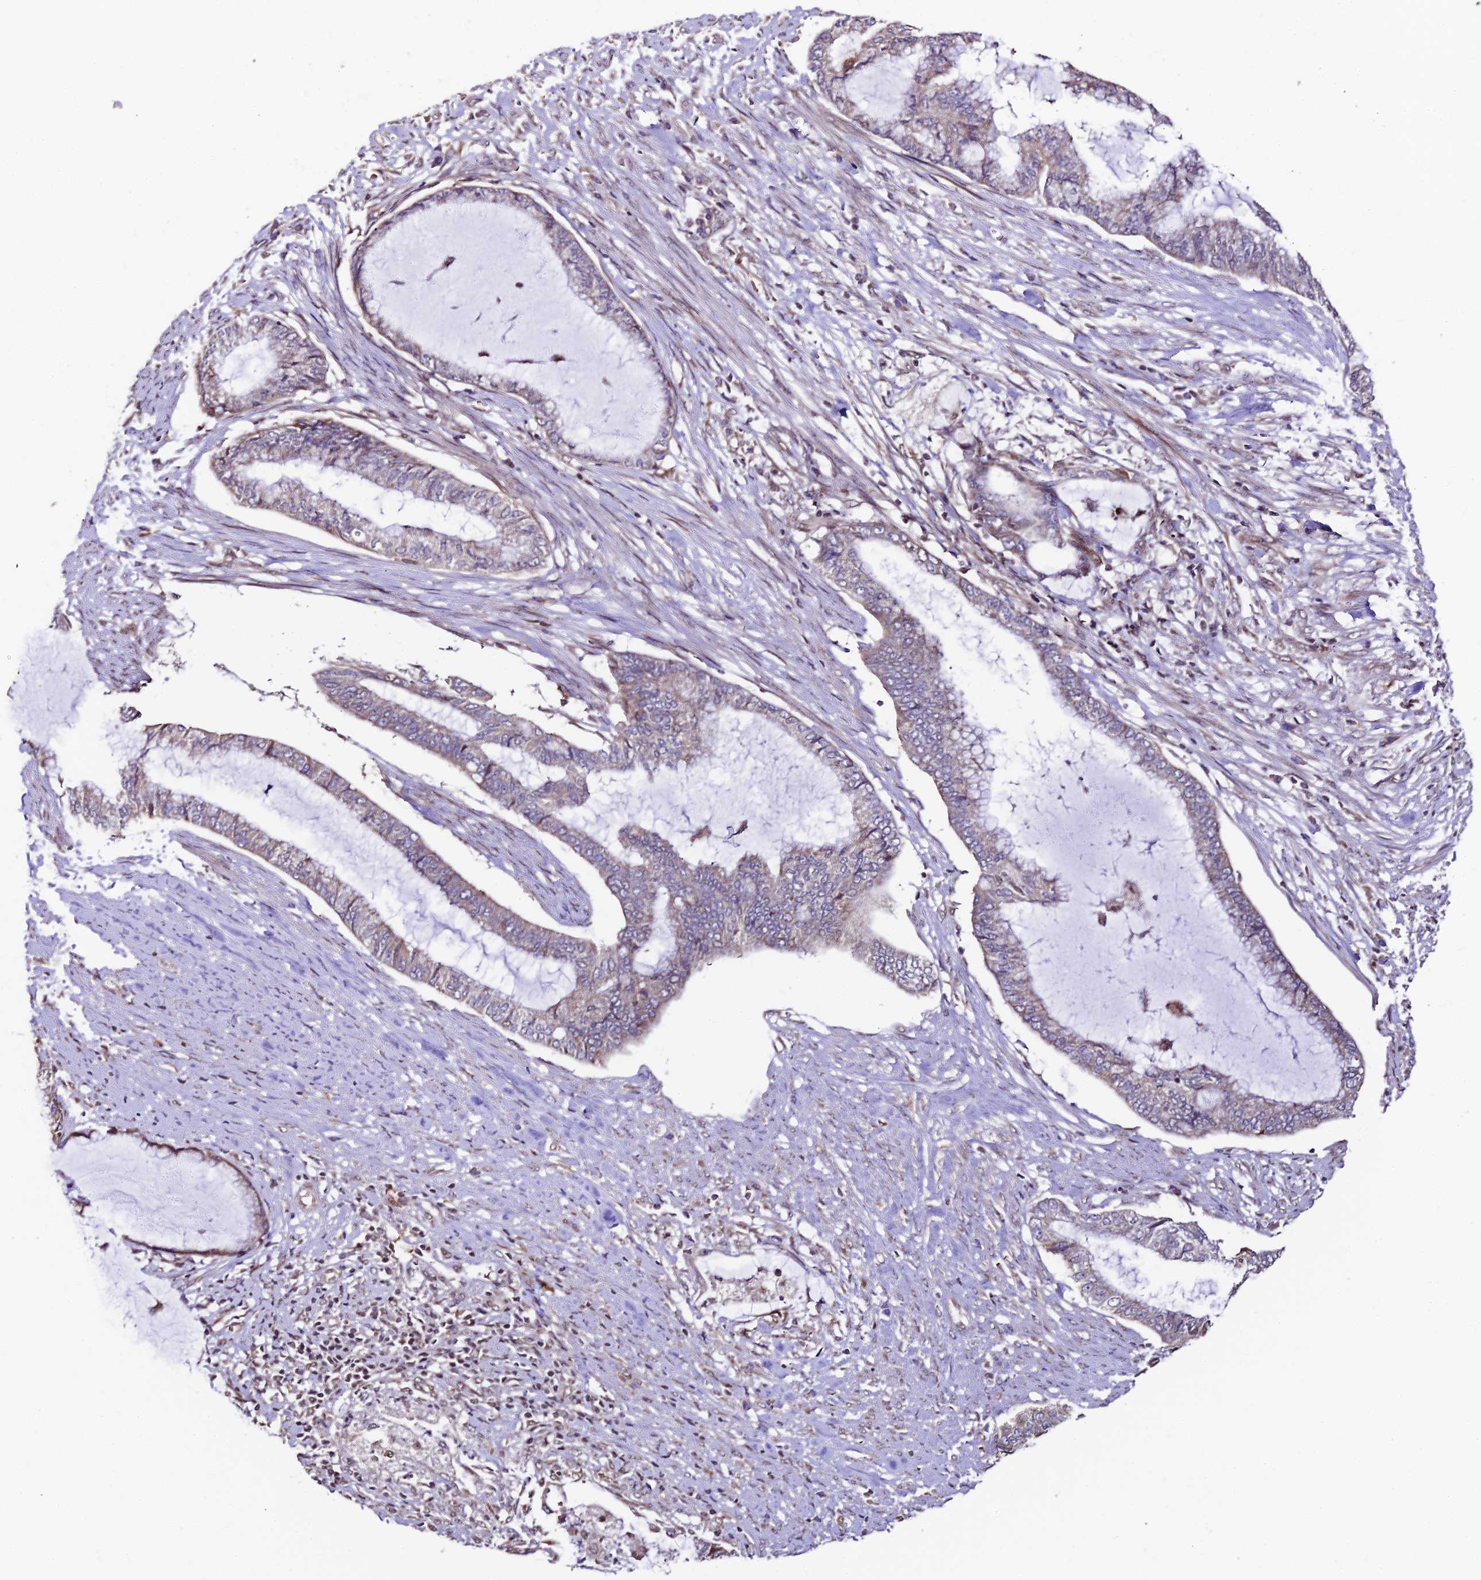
{"staining": {"intensity": "negative", "quantity": "none", "location": "none"}, "tissue": "endometrial cancer", "cell_type": "Tumor cells", "image_type": "cancer", "snomed": [{"axis": "morphology", "description": "Adenocarcinoma, NOS"}, {"axis": "topography", "description": "Endometrium"}], "caption": "IHC image of neoplastic tissue: human endometrial cancer stained with DAB reveals no significant protein positivity in tumor cells.", "gene": "TRIM22", "patient": {"sex": "female", "age": 86}}